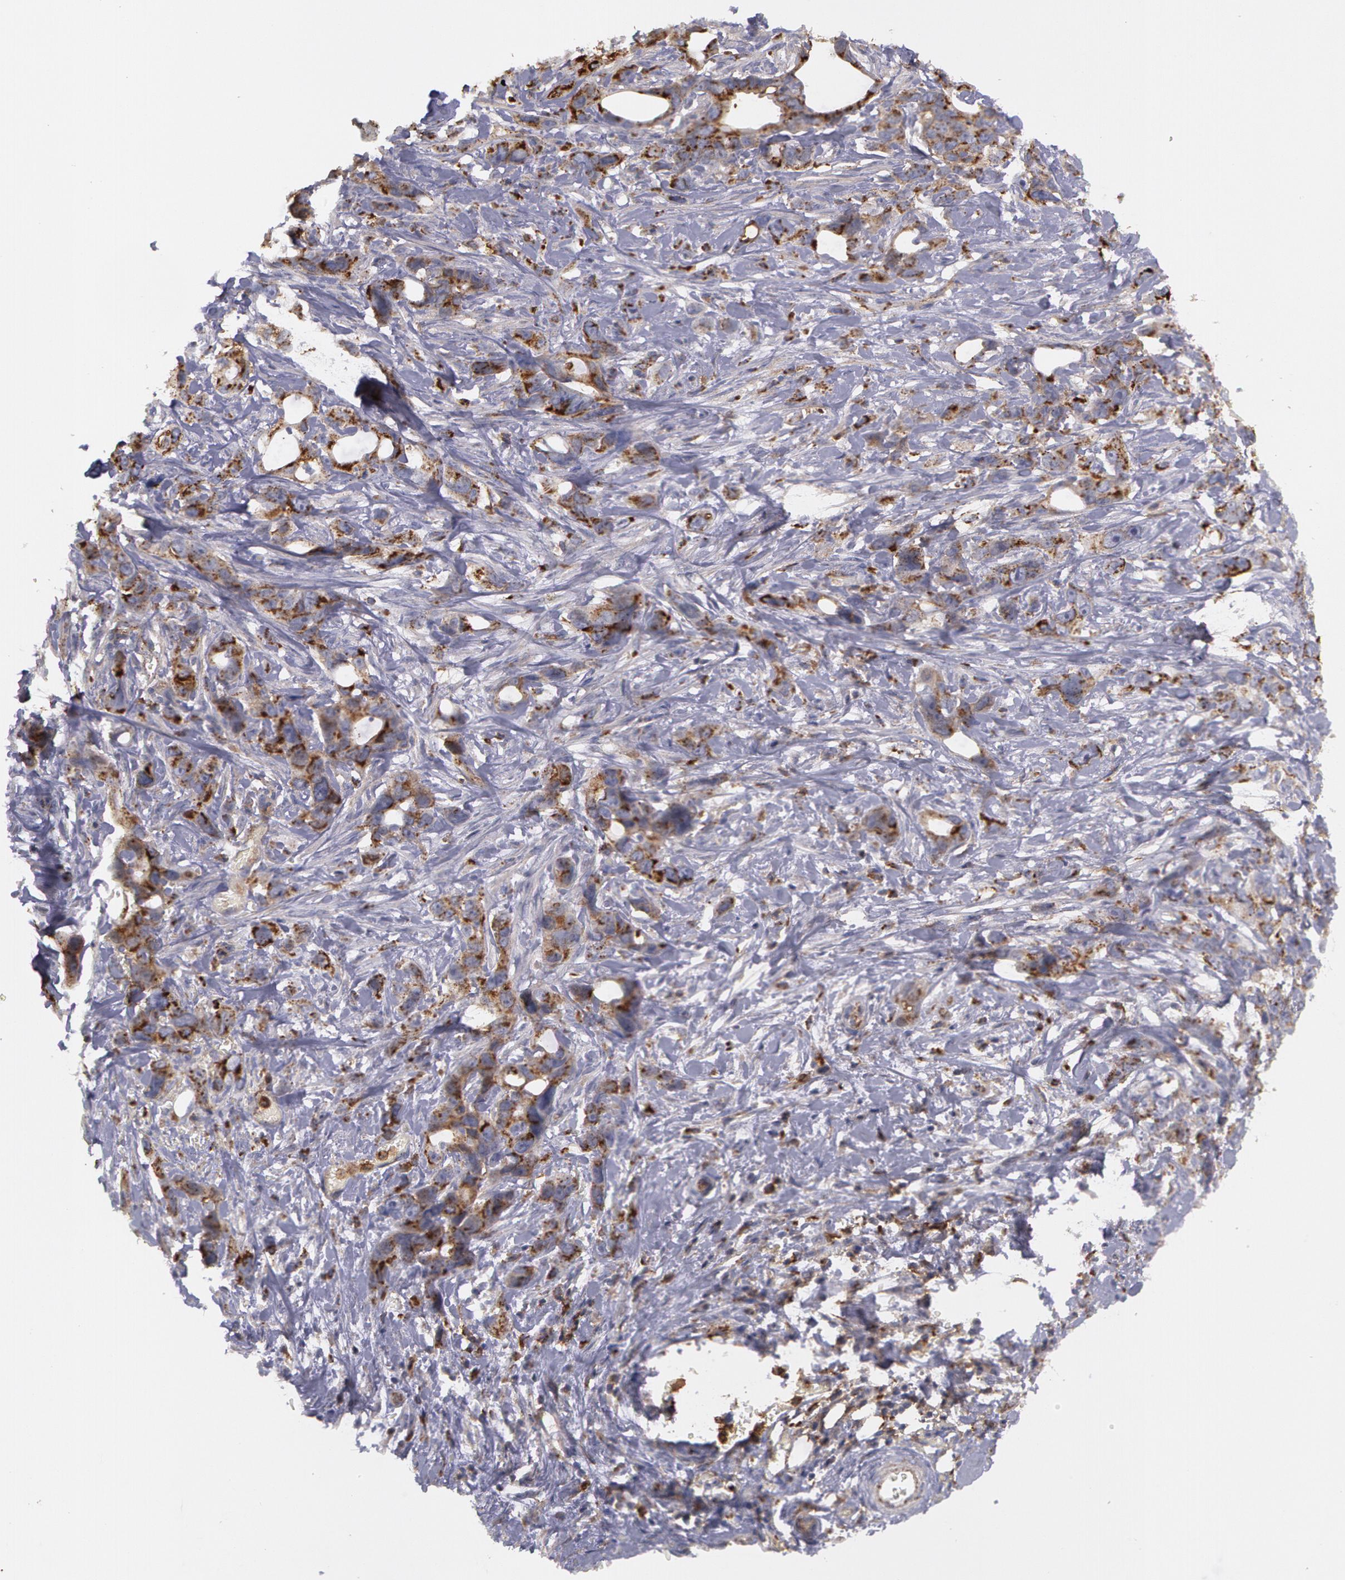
{"staining": {"intensity": "moderate", "quantity": ">75%", "location": "cytoplasmic/membranous"}, "tissue": "stomach cancer", "cell_type": "Tumor cells", "image_type": "cancer", "snomed": [{"axis": "morphology", "description": "Adenocarcinoma, NOS"}, {"axis": "topography", "description": "Stomach, upper"}], "caption": "Protein staining demonstrates moderate cytoplasmic/membranous expression in about >75% of tumor cells in stomach cancer (adenocarcinoma). The protein is stained brown, and the nuclei are stained in blue (DAB IHC with brightfield microscopy, high magnification).", "gene": "FLOT2", "patient": {"sex": "male", "age": 47}}